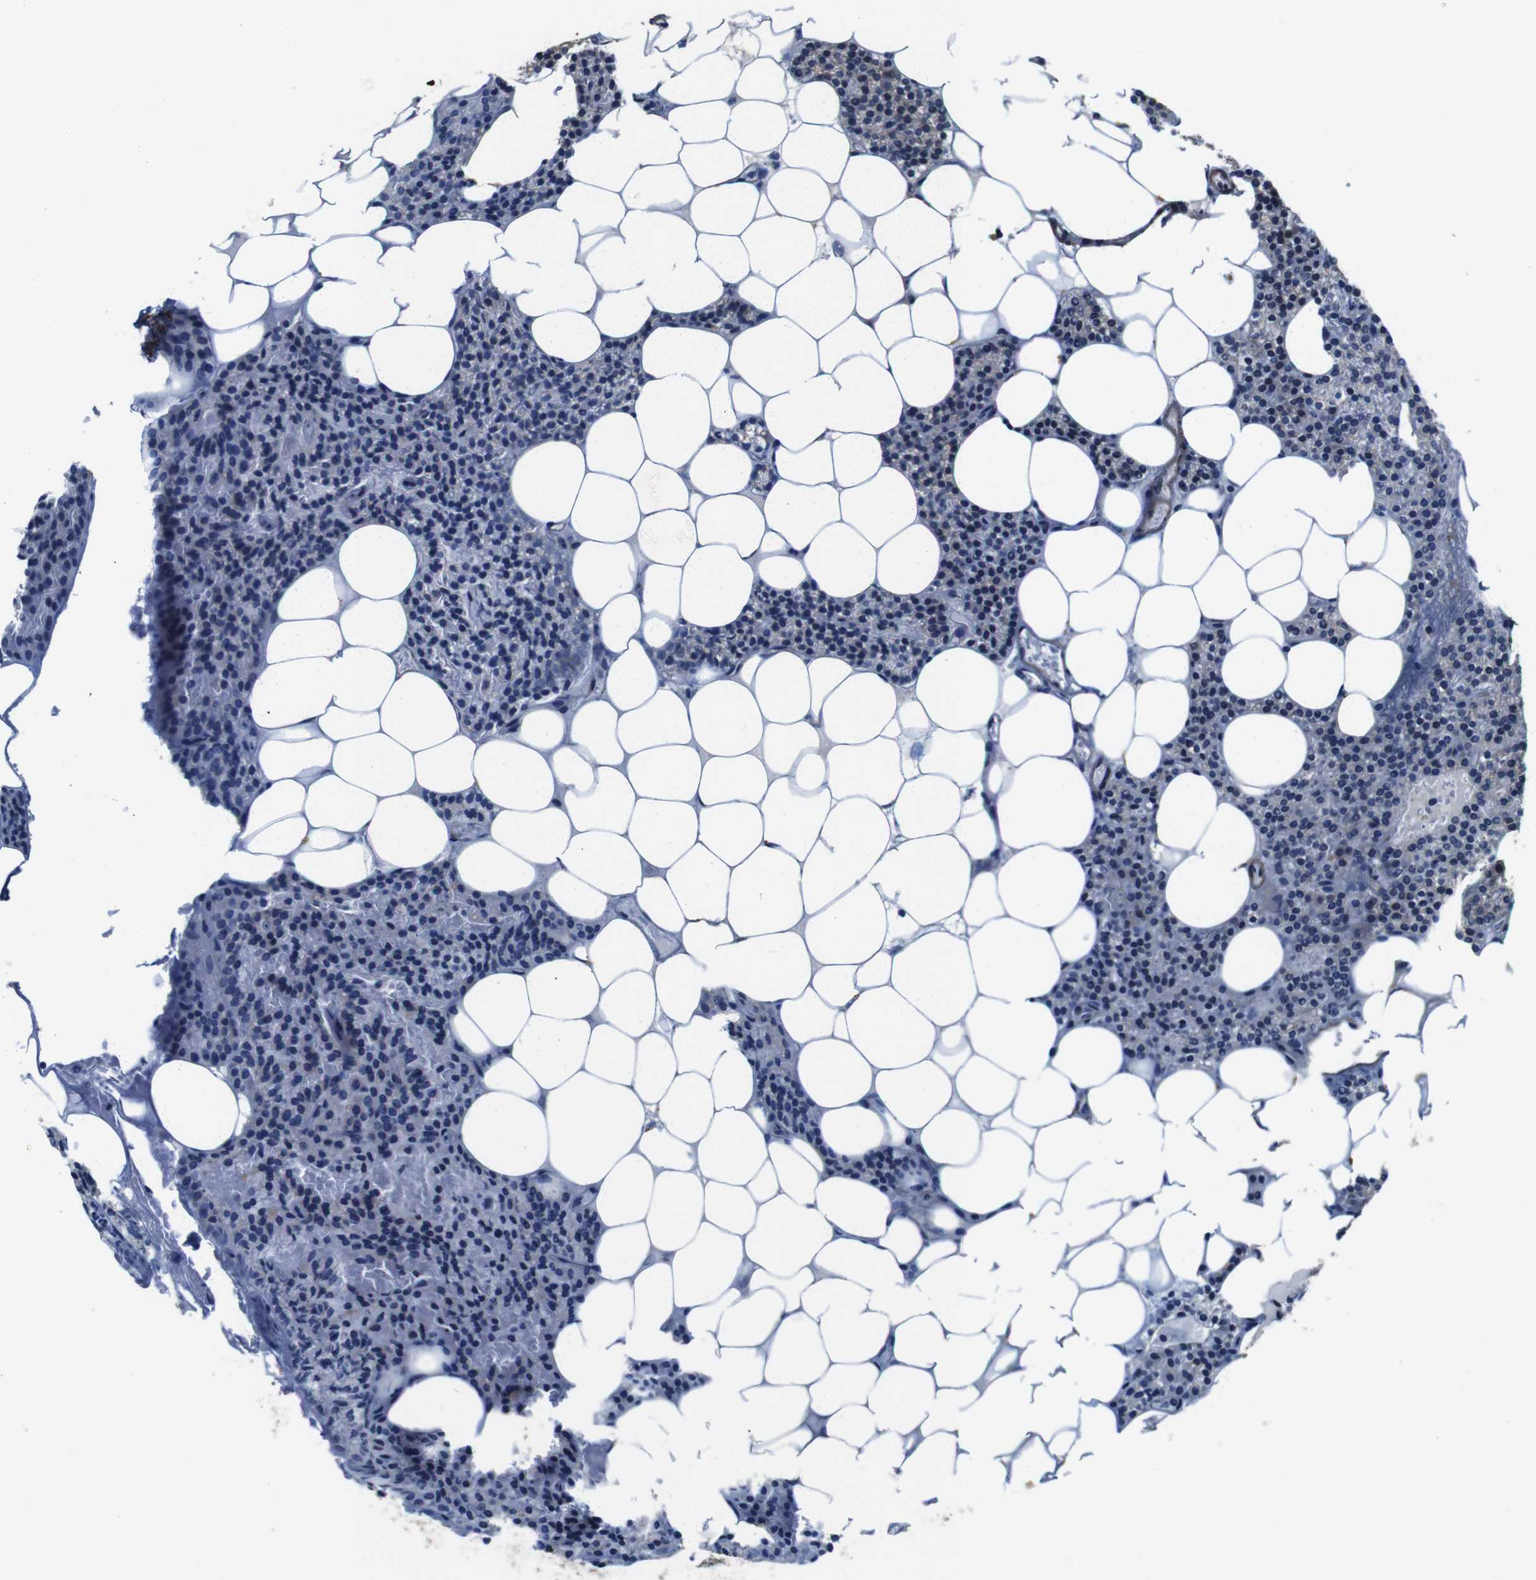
{"staining": {"intensity": "moderate", "quantity": ">75%", "location": "cytoplasmic/membranous"}, "tissue": "parathyroid gland", "cell_type": "Glandular cells", "image_type": "normal", "snomed": [{"axis": "morphology", "description": "Normal tissue, NOS"}, {"axis": "morphology", "description": "Adenoma, NOS"}, {"axis": "topography", "description": "Parathyroid gland"}], "caption": "This histopathology image displays IHC staining of normal human parathyroid gland, with medium moderate cytoplasmic/membranous positivity in approximately >75% of glandular cells.", "gene": "GGT7", "patient": {"sex": "female", "age": 51}}